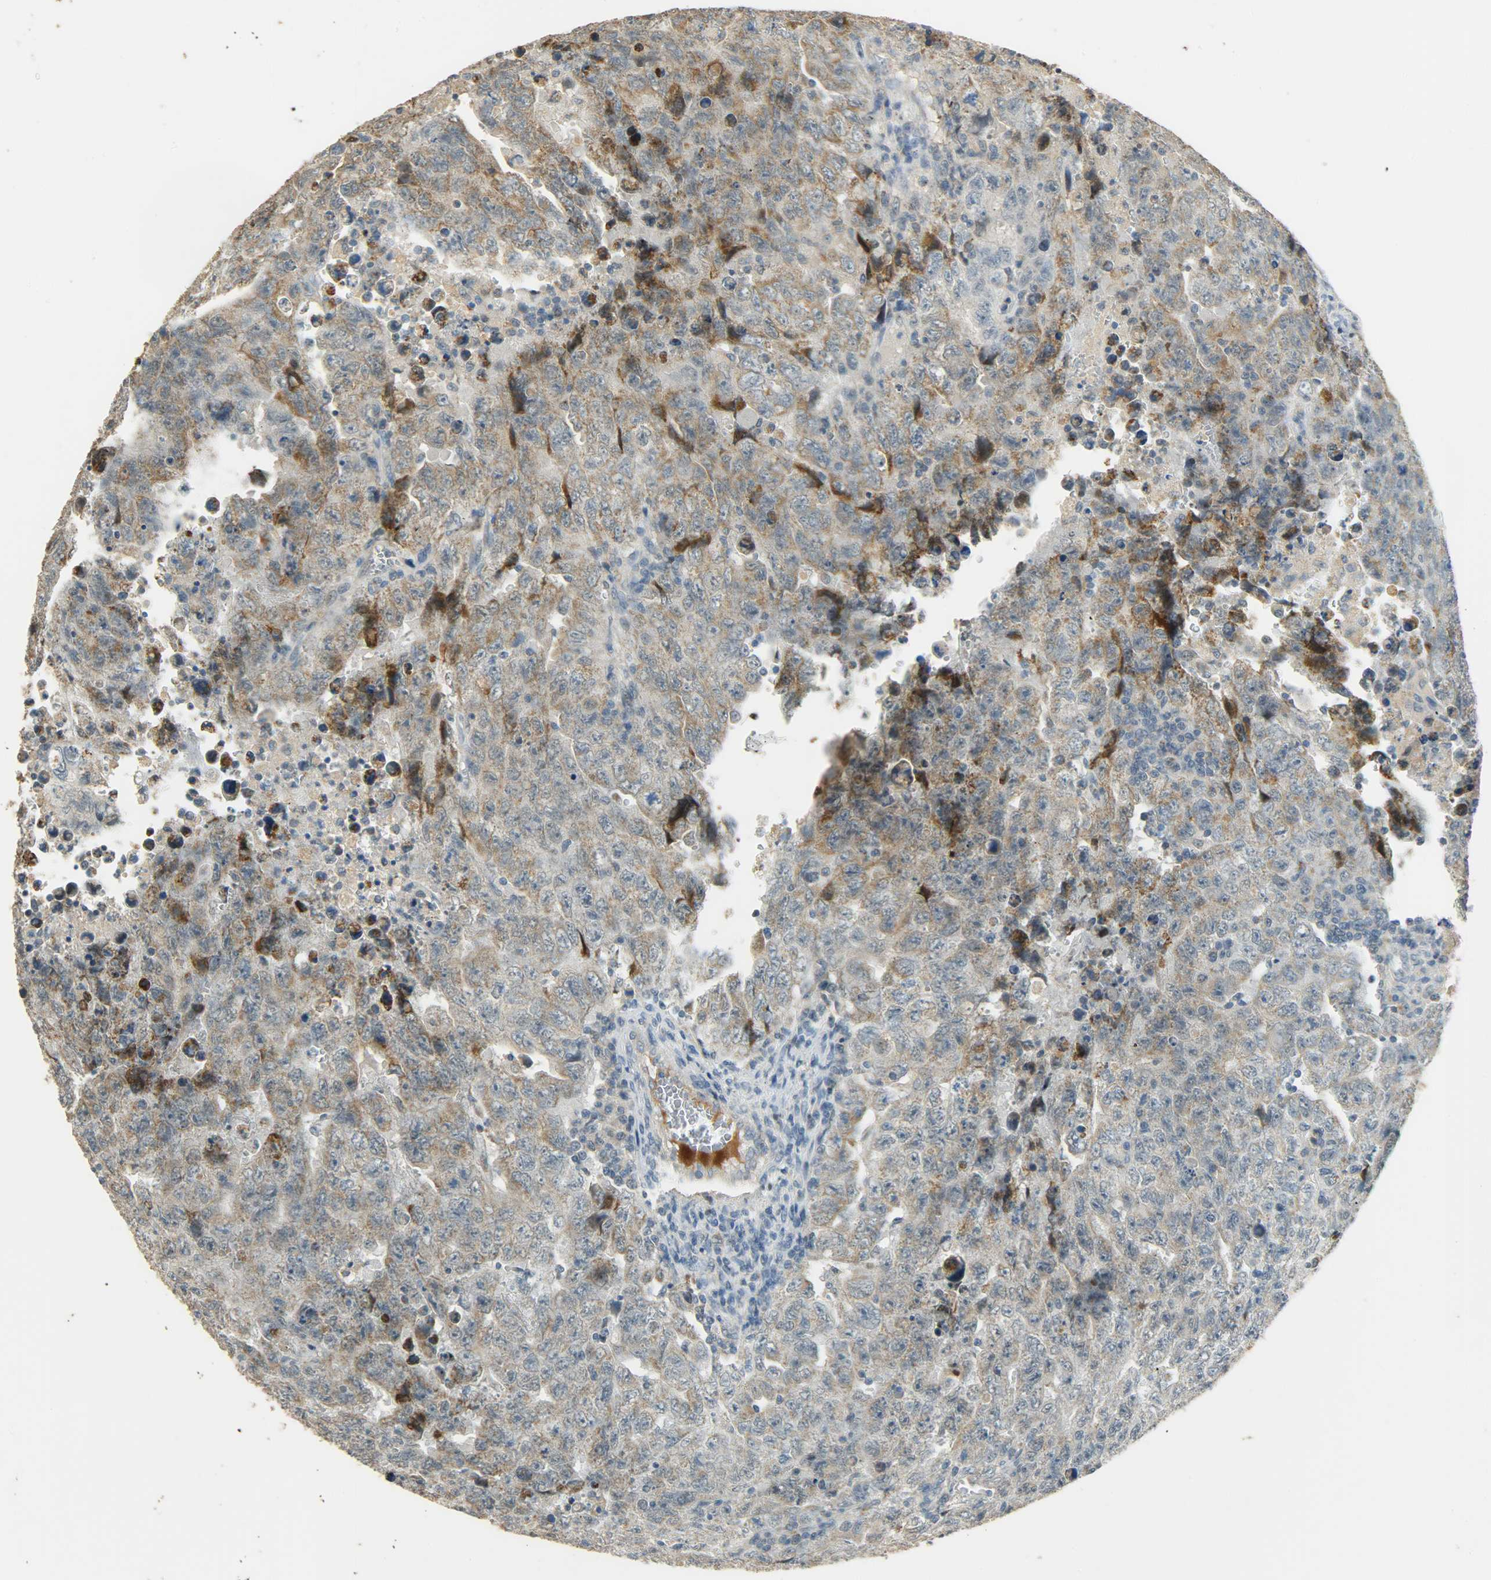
{"staining": {"intensity": "moderate", "quantity": ">75%", "location": "cytoplasmic/membranous"}, "tissue": "testis cancer", "cell_type": "Tumor cells", "image_type": "cancer", "snomed": [{"axis": "morphology", "description": "Carcinoma, Embryonal, NOS"}, {"axis": "topography", "description": "Testis"}], "caption": "IHC (DAB) staining of human testis embryonal carcinoma exhibits moderate cytoplasmic/membranous protein positivity in about >75% of tumor cells. (brown staining indicates protein expression, while blue staining denotes nuclei).", "gene": "HDHD5", "patient": {"sex": "male", "age": 28}}